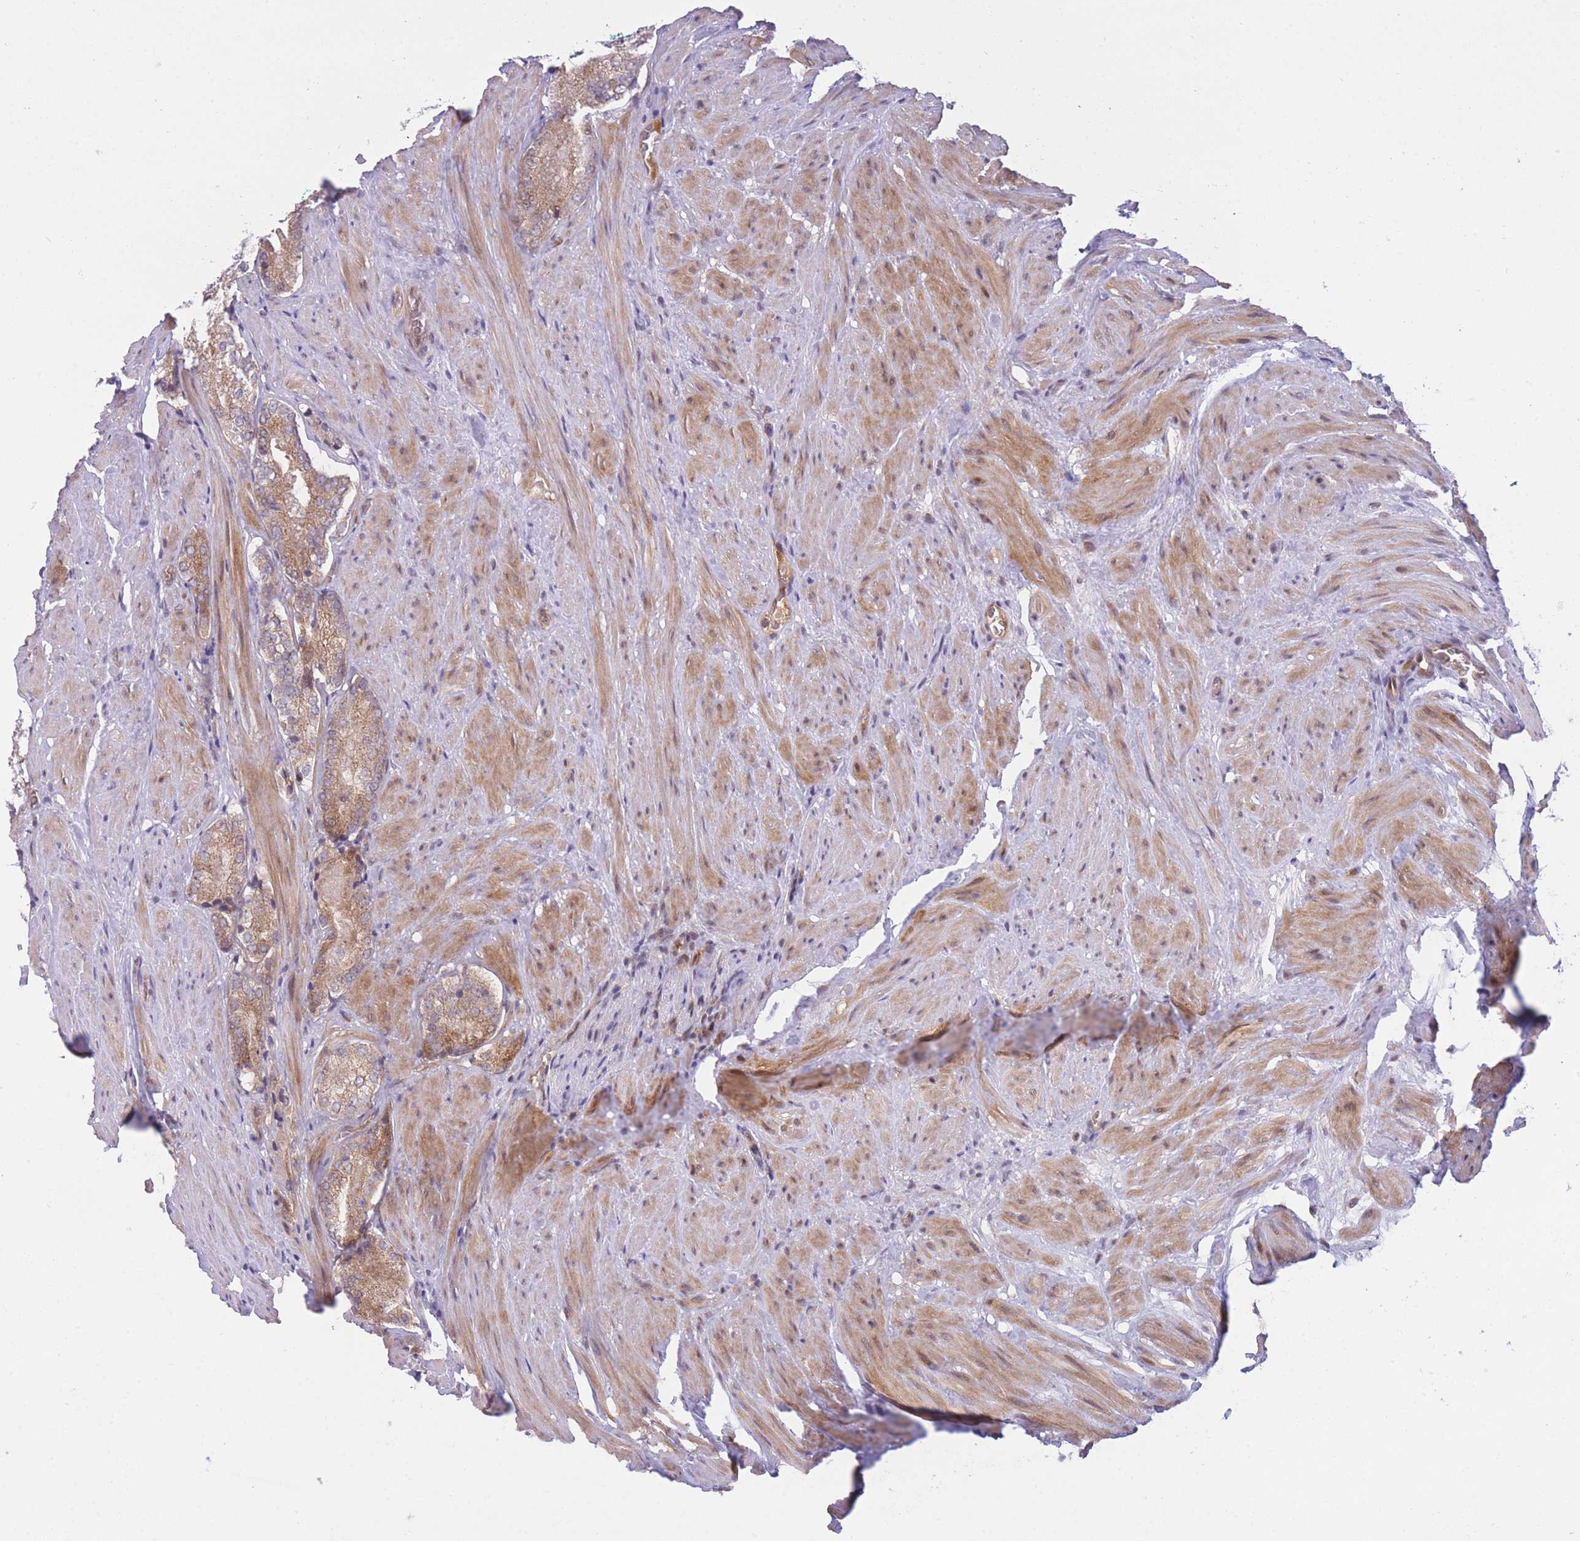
{"staining": {"intensity": "moderate", "quantity": "25%-75%", "location": "cytoplasmic/membranous"}, "tissue": "prostate cancer", "cell_type": "Tumor cells", "image_type": "cancer", "snomed": [{"axis": "morphology", "description": "Adenocarcinoma, Low grade"}, {"axis": "topography", "description": "Prostate"}], "caption": "A brown stain highlights moderate cytoplasmic/membranous expression of a protein in human prostate cancer (low-grade adenocarcinoma) tumor cells.", "gene": "CDC25B", "patient": {"sex": "male", "age": 54}}